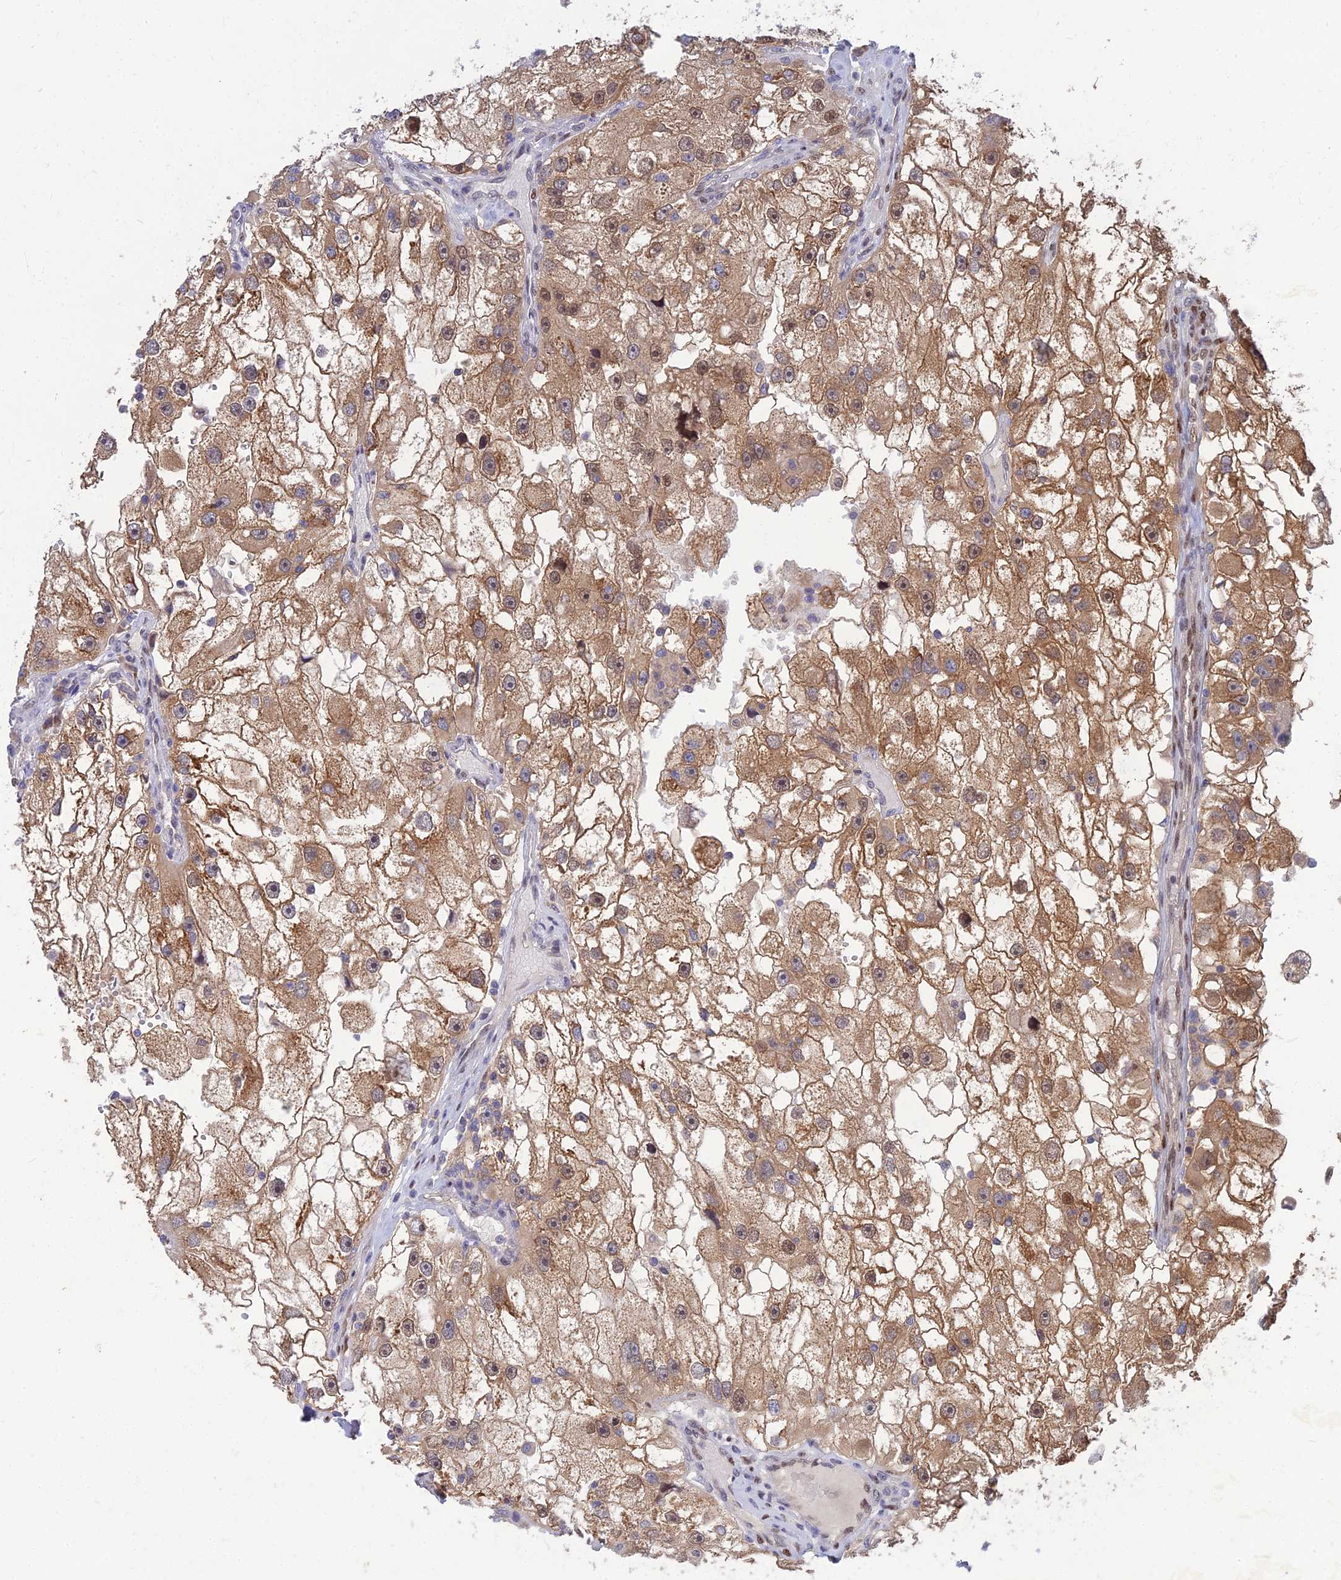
{"staining": {"intensity": "moderate", "quantity": ">75%", "location": "cytoplasmic/membranous,nuclear"}, "tissue": "renal cancer", "cell_type": "Tumor cells", "image_type": "cancer", "snomed": [{"axis": "morphology", "description": "Adenocarcinoma, NOS"}, {"axis": "topography", "description": "Kidney"}], "caption": "Human adenocarcinoma (renal) stained with a protein marker demonstrates moderate staining in tumor cells.", "gene": "DNPEP", "patient": {"sex": "male", "age": 63}}